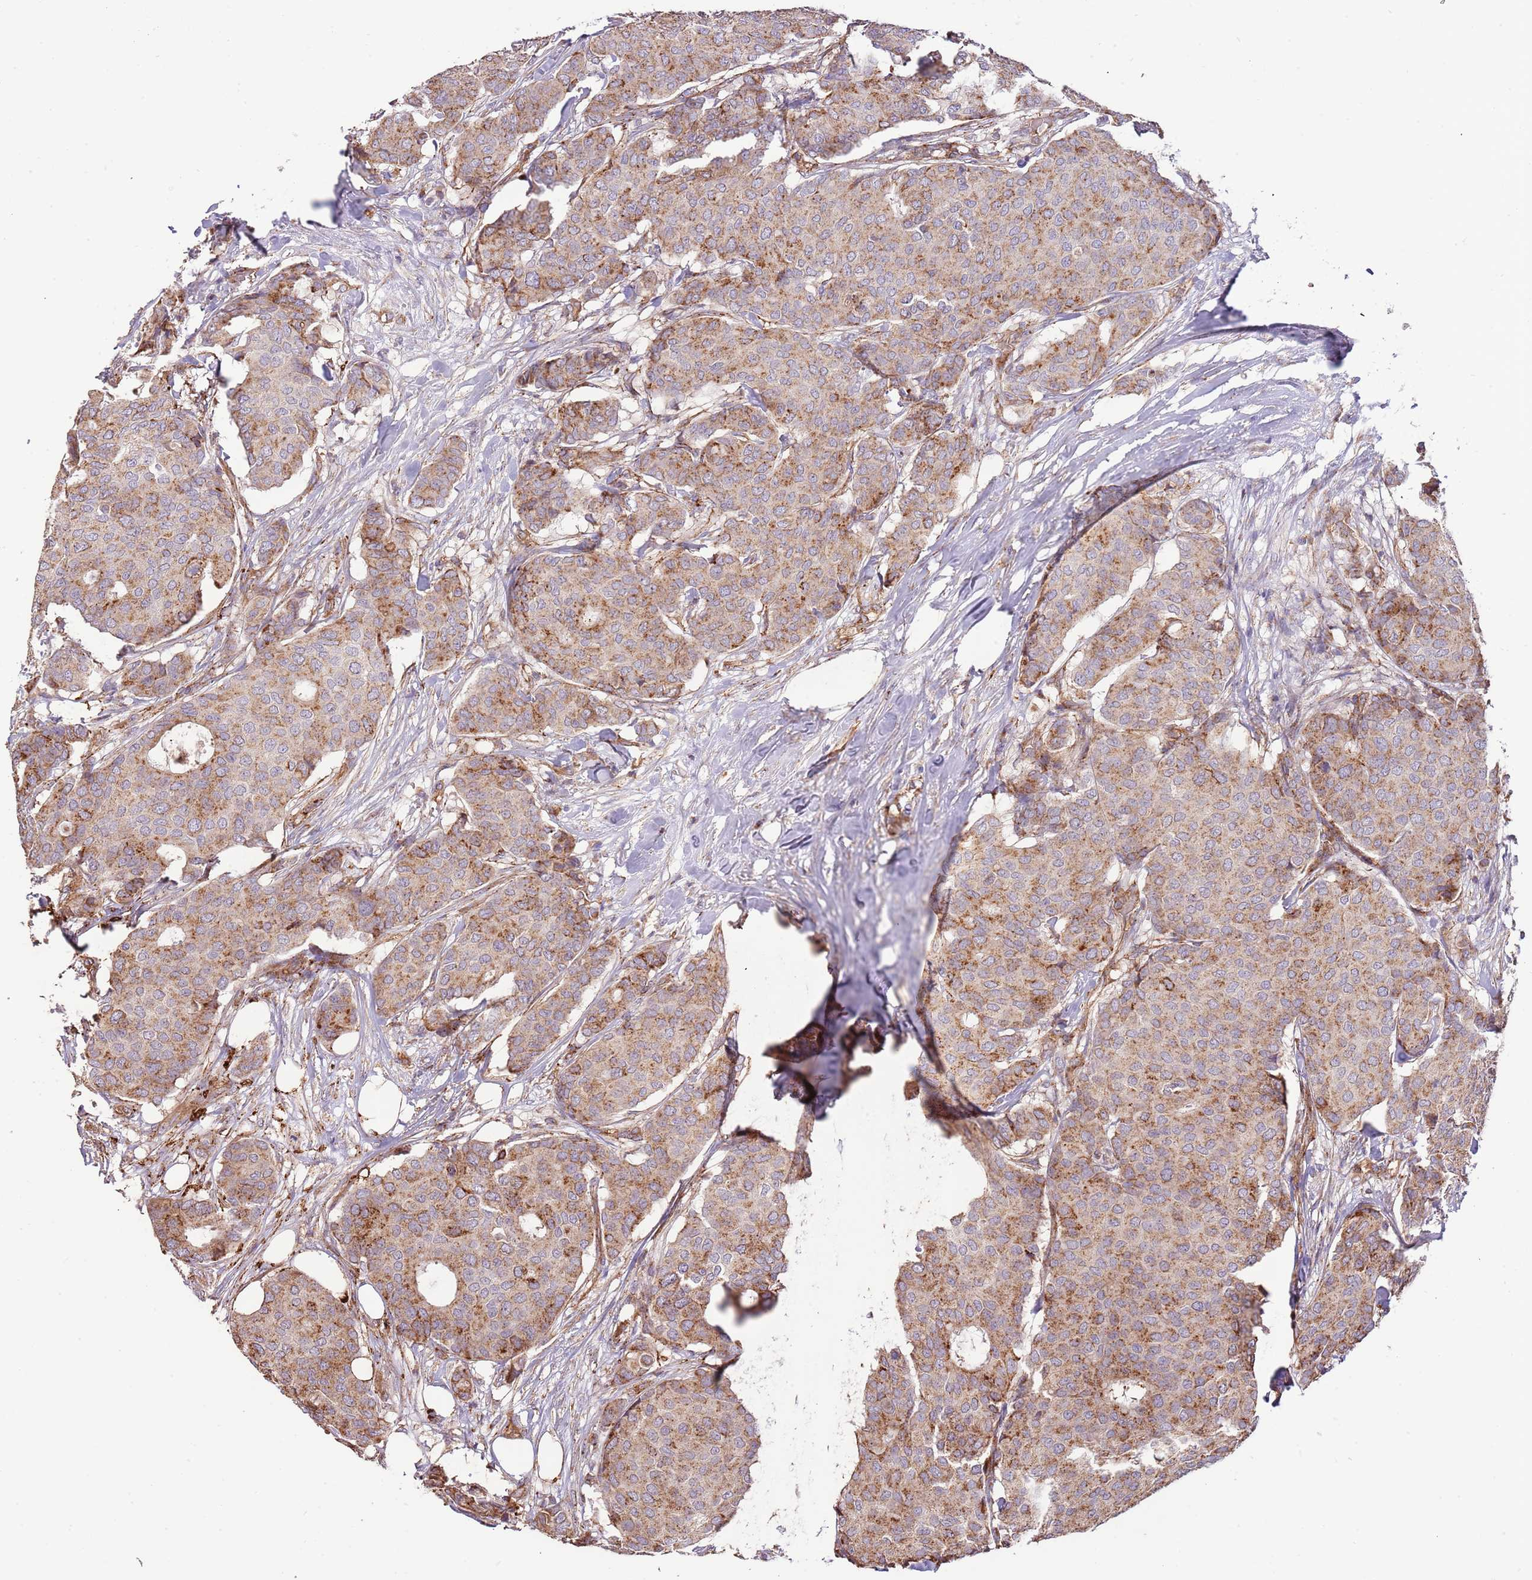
{"staining": {"intensity": "moderate", "quantity": ">75%", "location": "cytoplasmic/membranous"}, "tissue": "breast cancer", "cell_type": "Tumor cells", "image_type": "cancer", "snomed": [{"axis": "morphology", "description": "Duct carcinoma"}, {"axis": "topography", "description": "Breast"}], "caption": "Protein analysis of breast infiltrating ductal carcinoma tissue exhibits moderate cytoplasmic/membranous positivity in about >75% of tumor cells.", "gene": "DOCK6", "patient": {"sex": "female", "age": 75}}